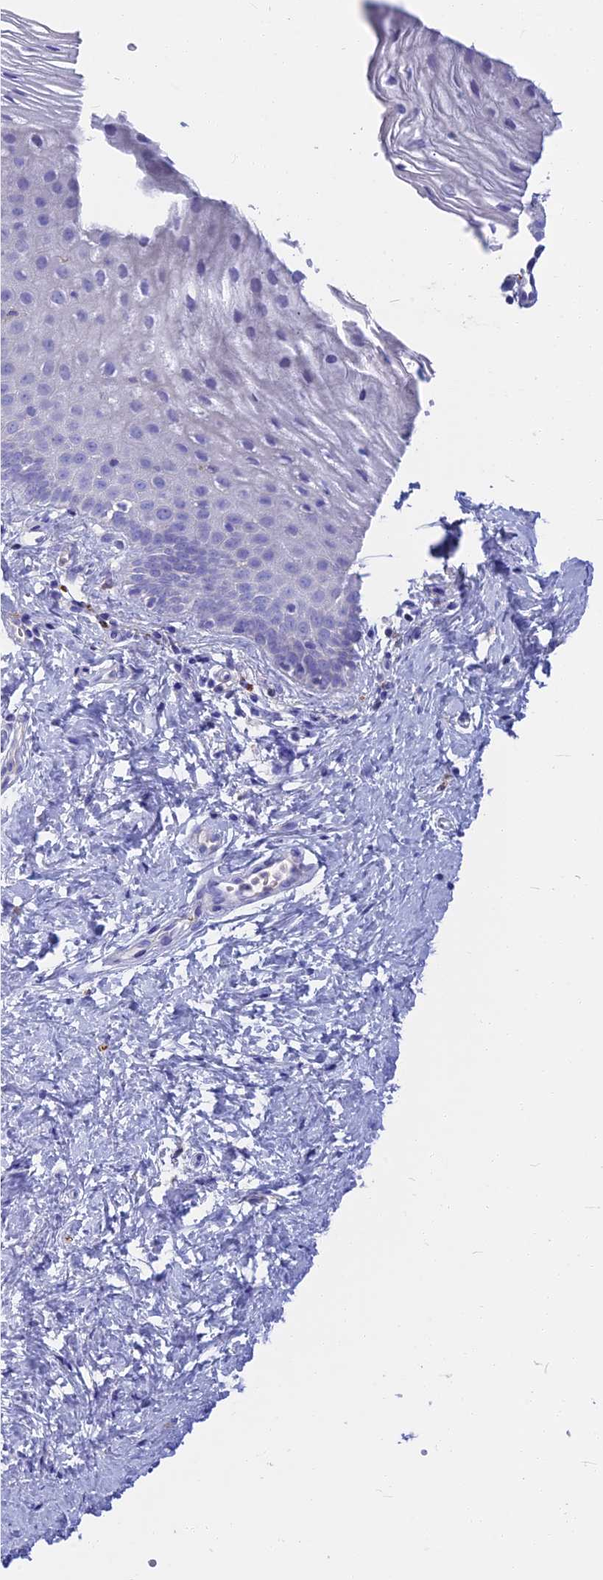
{"staining": {"intensity": "negative", "quantity": "none", "location": "none"}, "tissue": "vagina", "cell_type": "Squamous epithelial cells", "image_type": "normal", "snomed": [{"axis": "morphology", "description": "Normal tissue, NOS"}, {"axis": "topography", "description": "Vagina"}], "caption": "The histopathology image displays no significant positivity in squamous epithelial cells of vagina. (Stains: DAB (3,3'-diaminobenzidine) IHC with hematoxylin counter stain, Microscopy: brightfield microscopy at high magnification).", "gene": "SNAP91", "patient": {"sex": "female", "age": 32}}